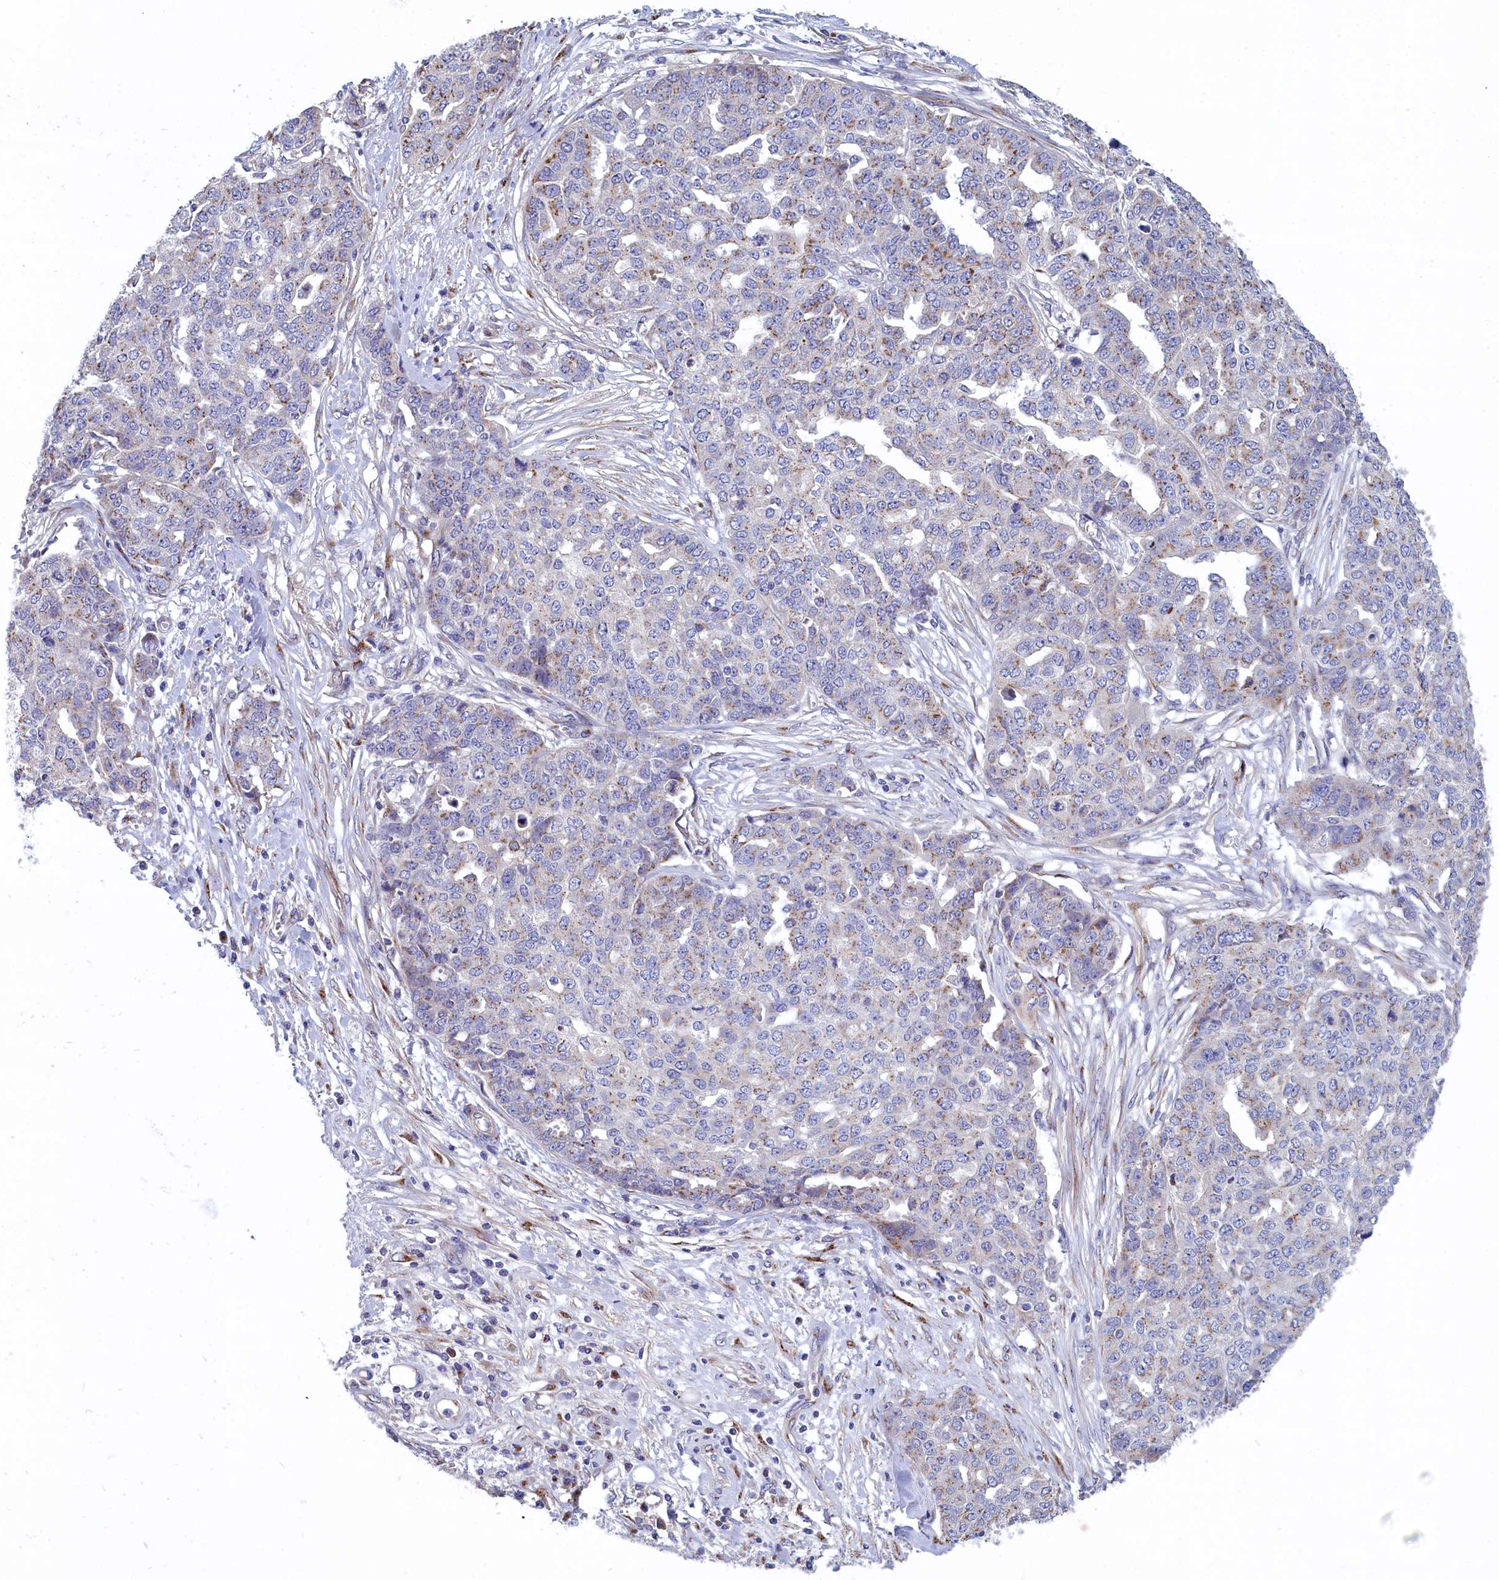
{"staining": {"intensity": "moderate", "quantity": "<25%", "location": "cytoplasmic/membranous"}, "tissue": "ovarian cancer", "cell_type": "Tumor cells", "image_type": "cancer", "snomed": [{"axis": "morphology", "description": "Cystadenocarcinoma, serous, NOS"}, {"axis": "topography", "description": "Soft tissue"}, {"axis": "topography", "description": "Ovary"}], "caption": "High-magnification brightfield microscopy of serous cystadenocarcinoma (ovarian) stained with DAB (3,3'-diaminobenzidine) (brown) and counterstained with hematoxylin (blue). tumor cells exhibit moderate cytoplasmic/membranous staining is appreciated in approximately<25% of cells.", "gene": "TUBGCP4", "patient": {"sex": "female", "age": 57}}